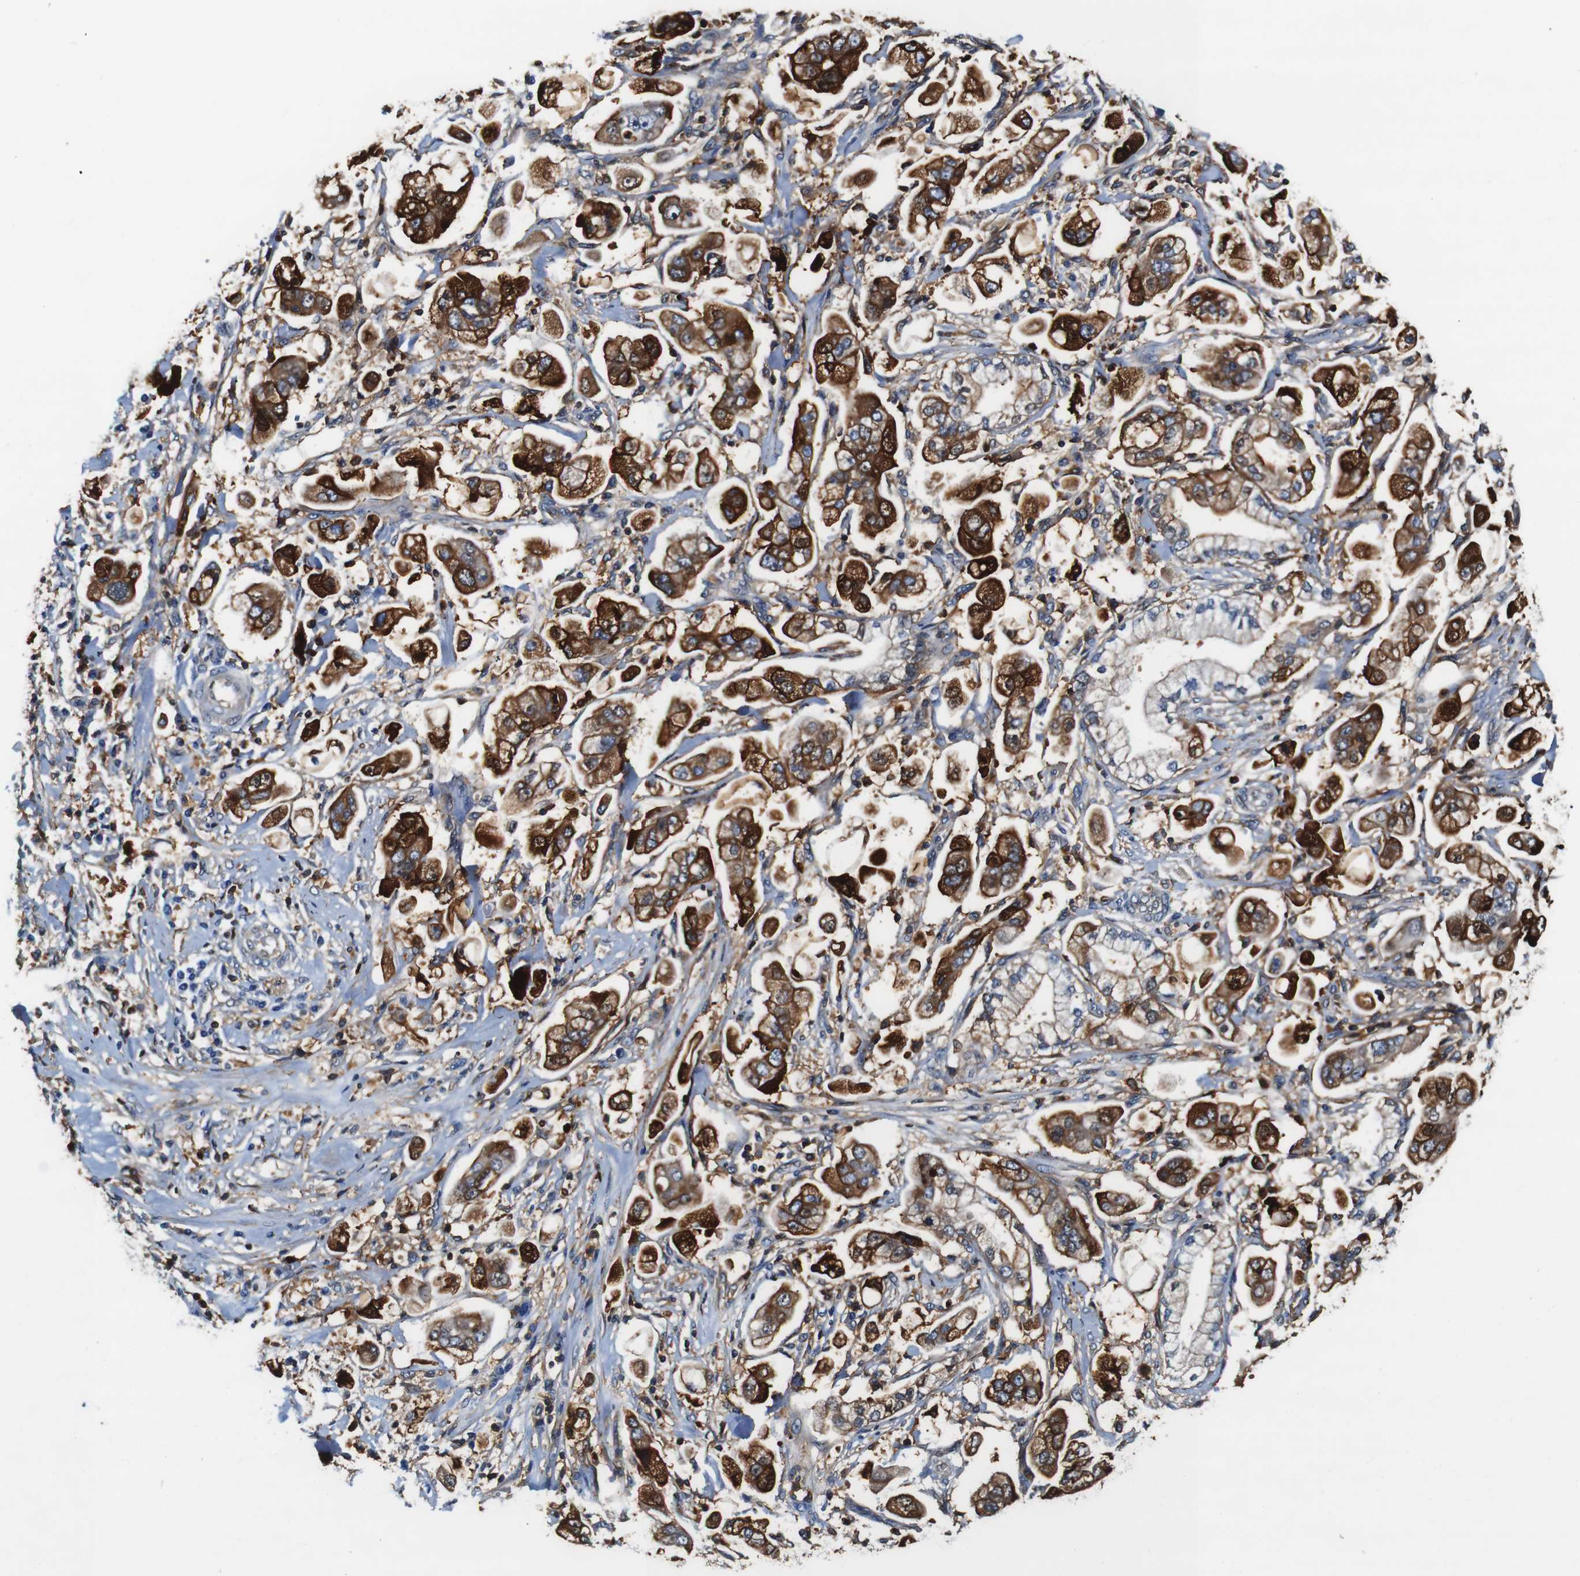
{"staining": {"intensity": "strong", "quantity": ">75%", "location": "cytoplasmic/membranous"}, "tissue": "stomach cancer", "cell_type": "Tumor cells", "image_type": "cancer", "snomed": [{"axis": "morphology", "description": "Adenocarcinoma, NOS"}, {"axis": "topography", "description": "Stomach"}], "caption": "Stomach cancer tissue exhibits strong cytoplasmic/membranous staining in approximately >75% of tumor cells, visualized by immunohistochemistry.", "gene": "ANXA1", "patient": {"sex": "male", "age": 62}}